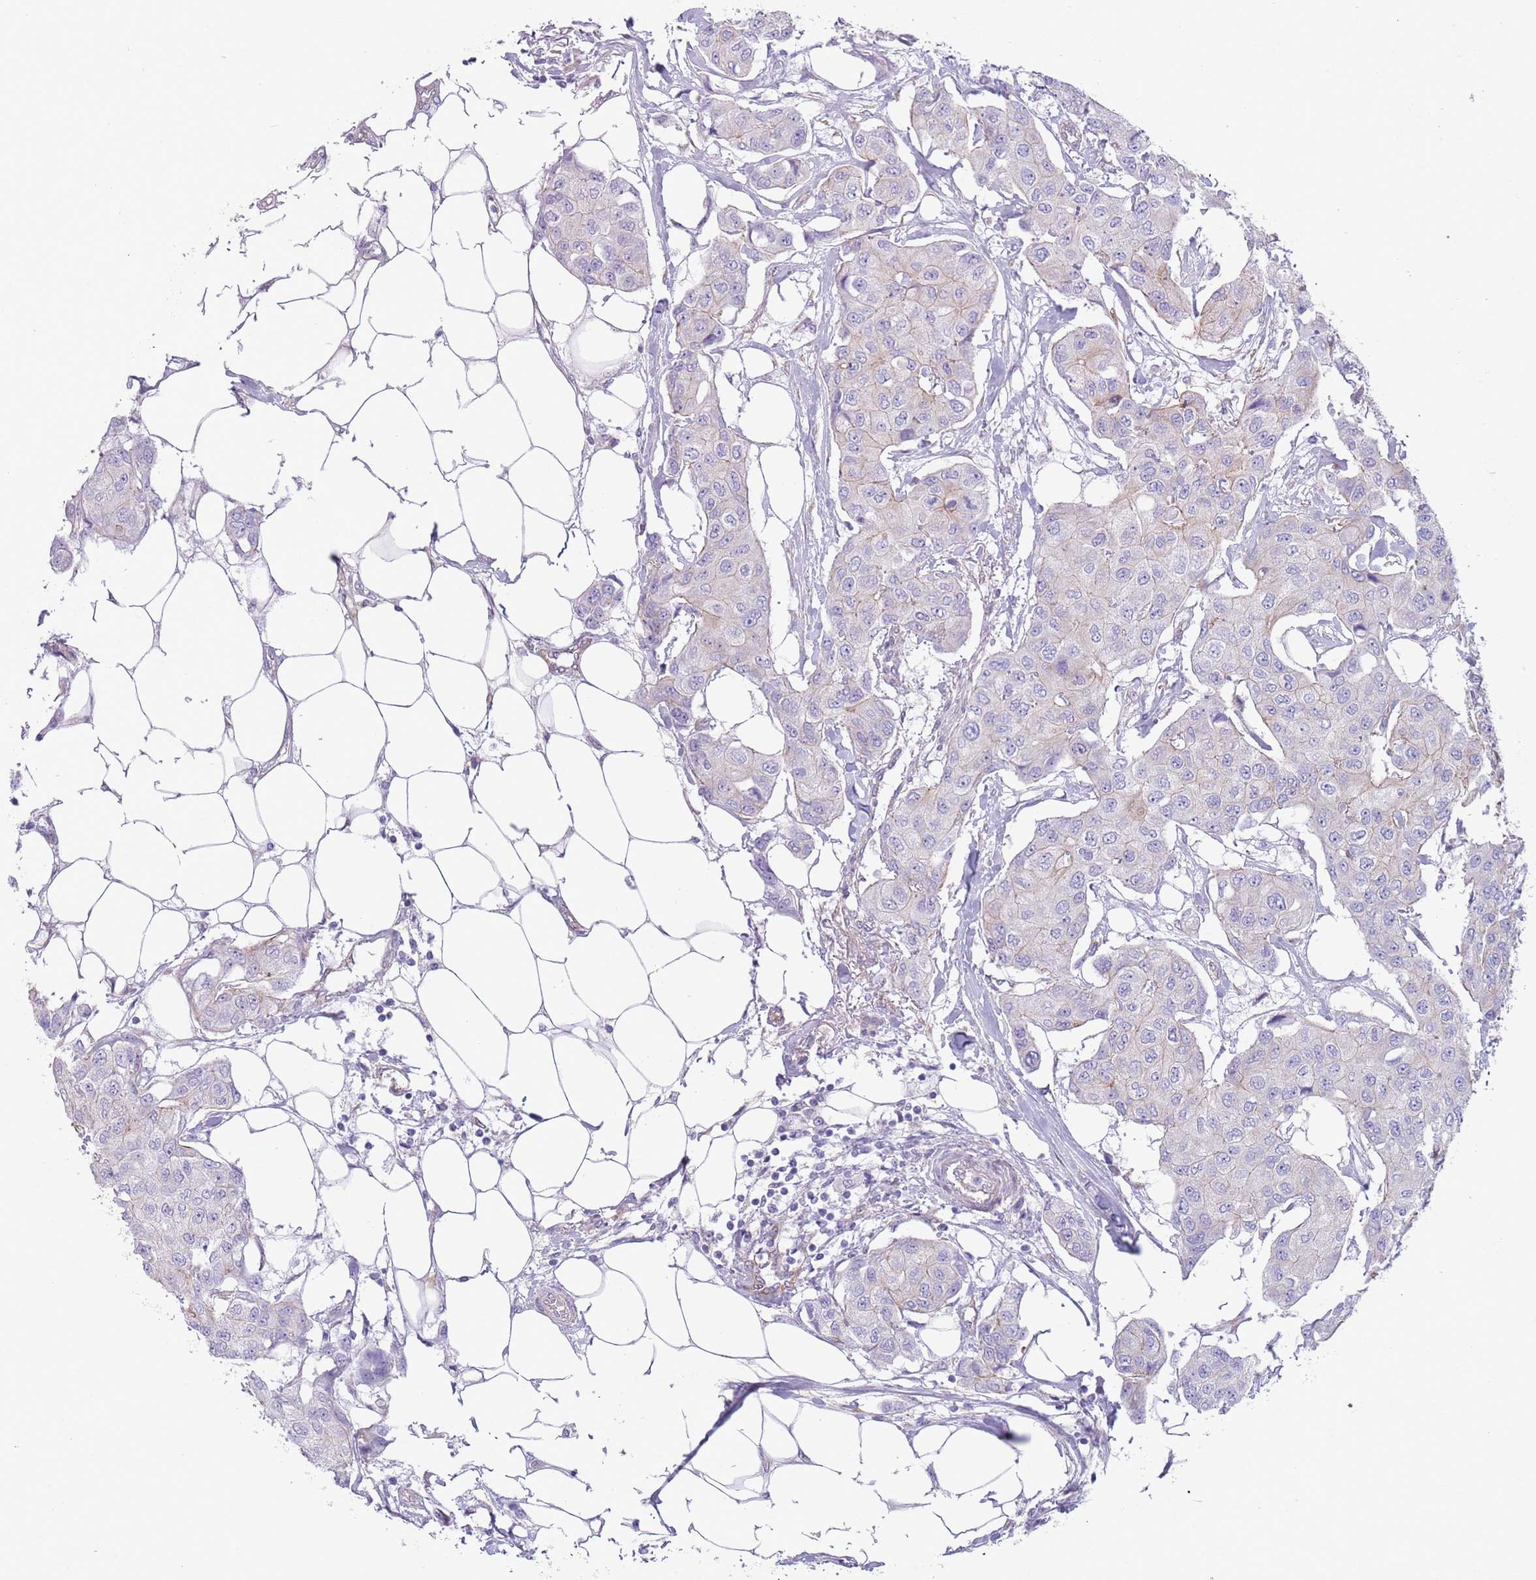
{"staining": {"intensity": "weak", "quantity": "<25%", "location": "cytoplasmic/membranous"}, "tissue": "breast cancer", "cell_type": "Tumor cells", "image_type": "cancer", "snomed": [{"axis": "morphology", "description": "Duct carcinoma"}, {"axis": "topography", "description": "Breast"}, {"axis": "topography", "description": "Lymph node"}], "caption": "This is a micrograph of immunohistochemistry staining of breast cancer, which shows no expression in tumor cells.", "gene": "RBP3", "patient": {"sex": "female", "age": 80}}